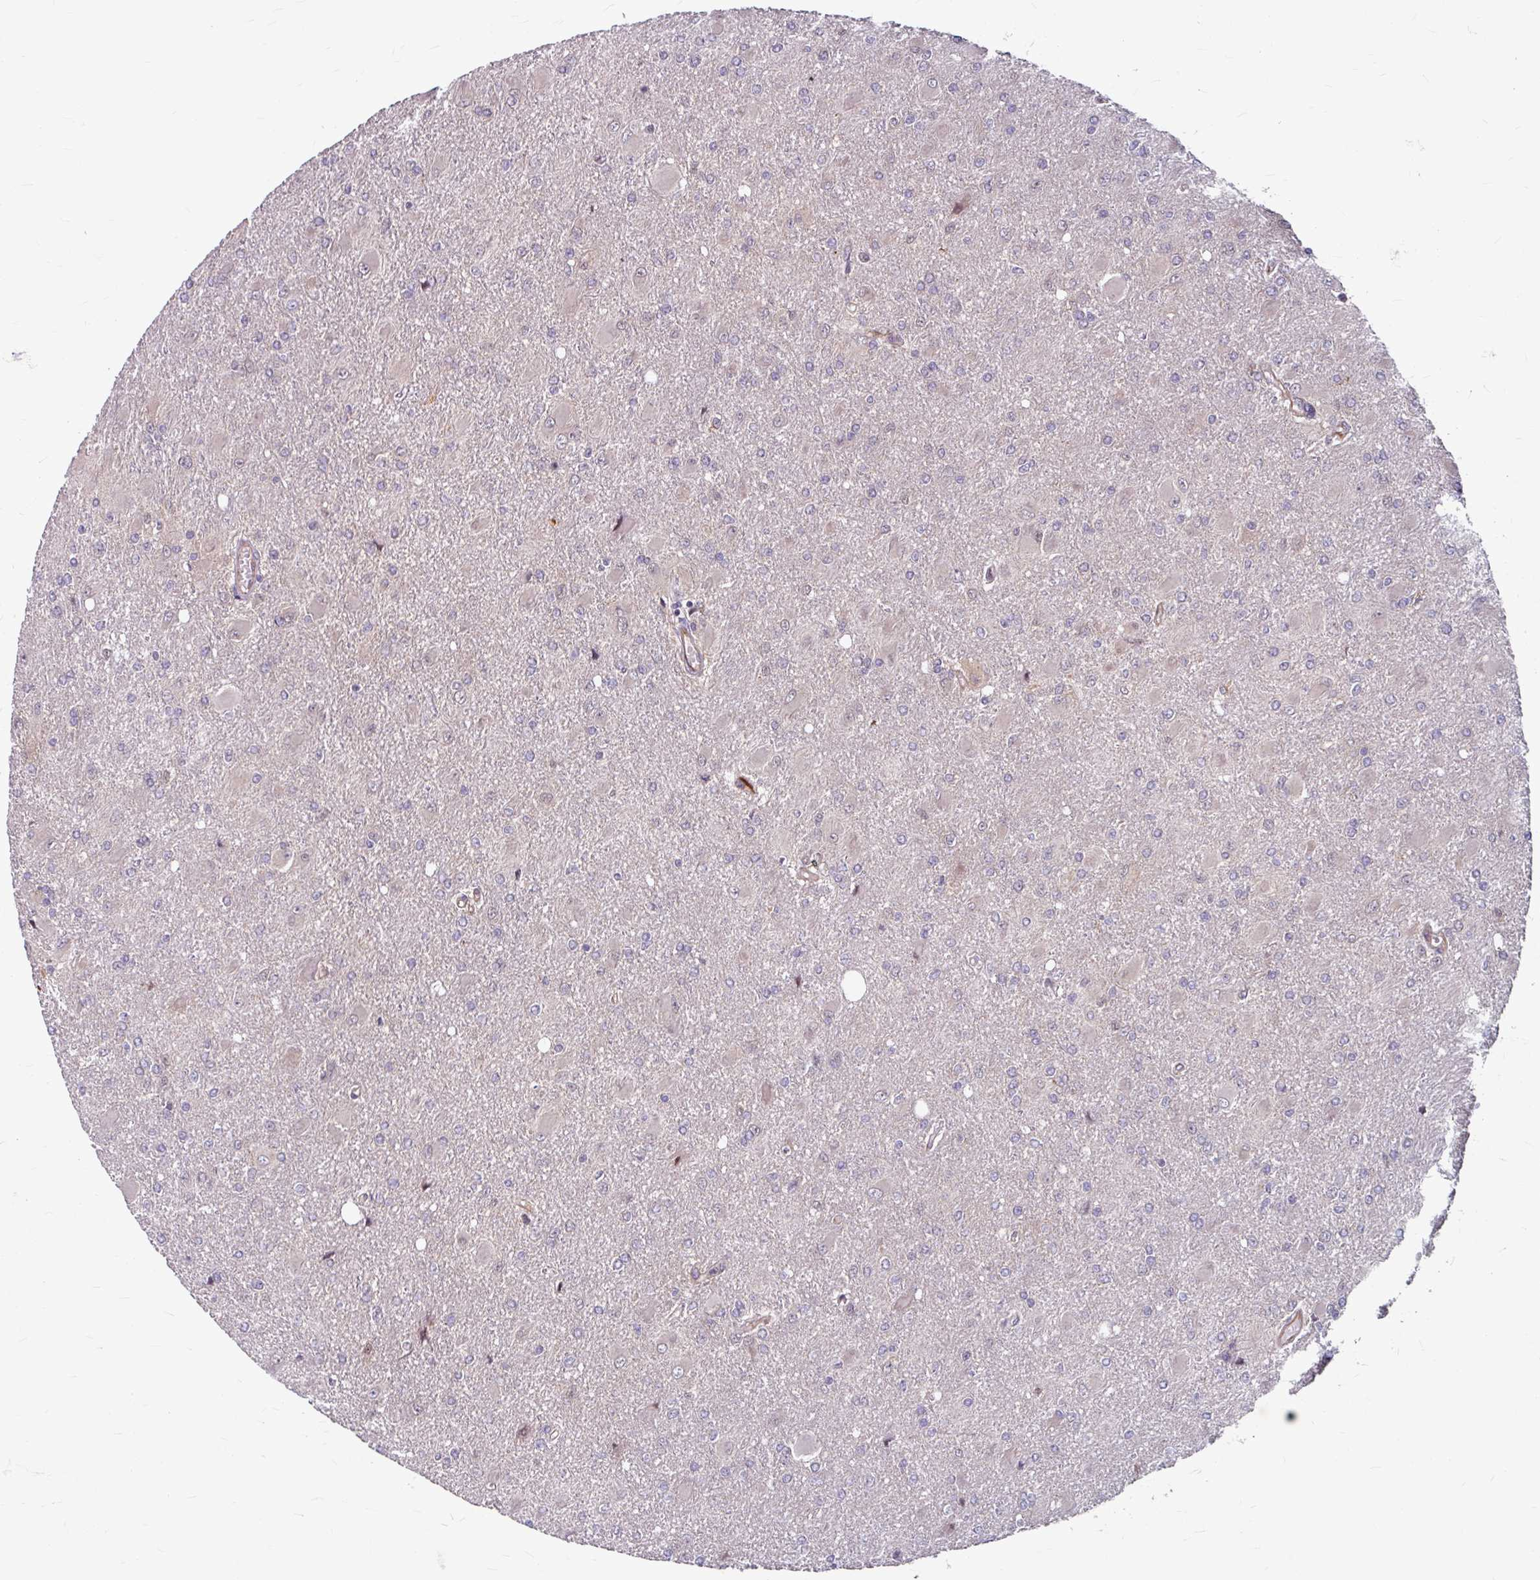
{"staining": {"intensity": "weak", "quantity": "<25%", "location": "cytoplasmic/membranous"}, "tissue": "glioma", "cell_type": "Tumor cells", "image_type": "cancer", "snomed": [{"axis": "morphology", "description": "Glioma, malignant, High grade"}, {"axis": "topography", "description": "Brain"}], "caption": "Glioma was stained to show a protein in brown. There is no significant positivity in tumor cells.", "gene": "DAAM2", "patient": {"sex": "male", "age": 67}}